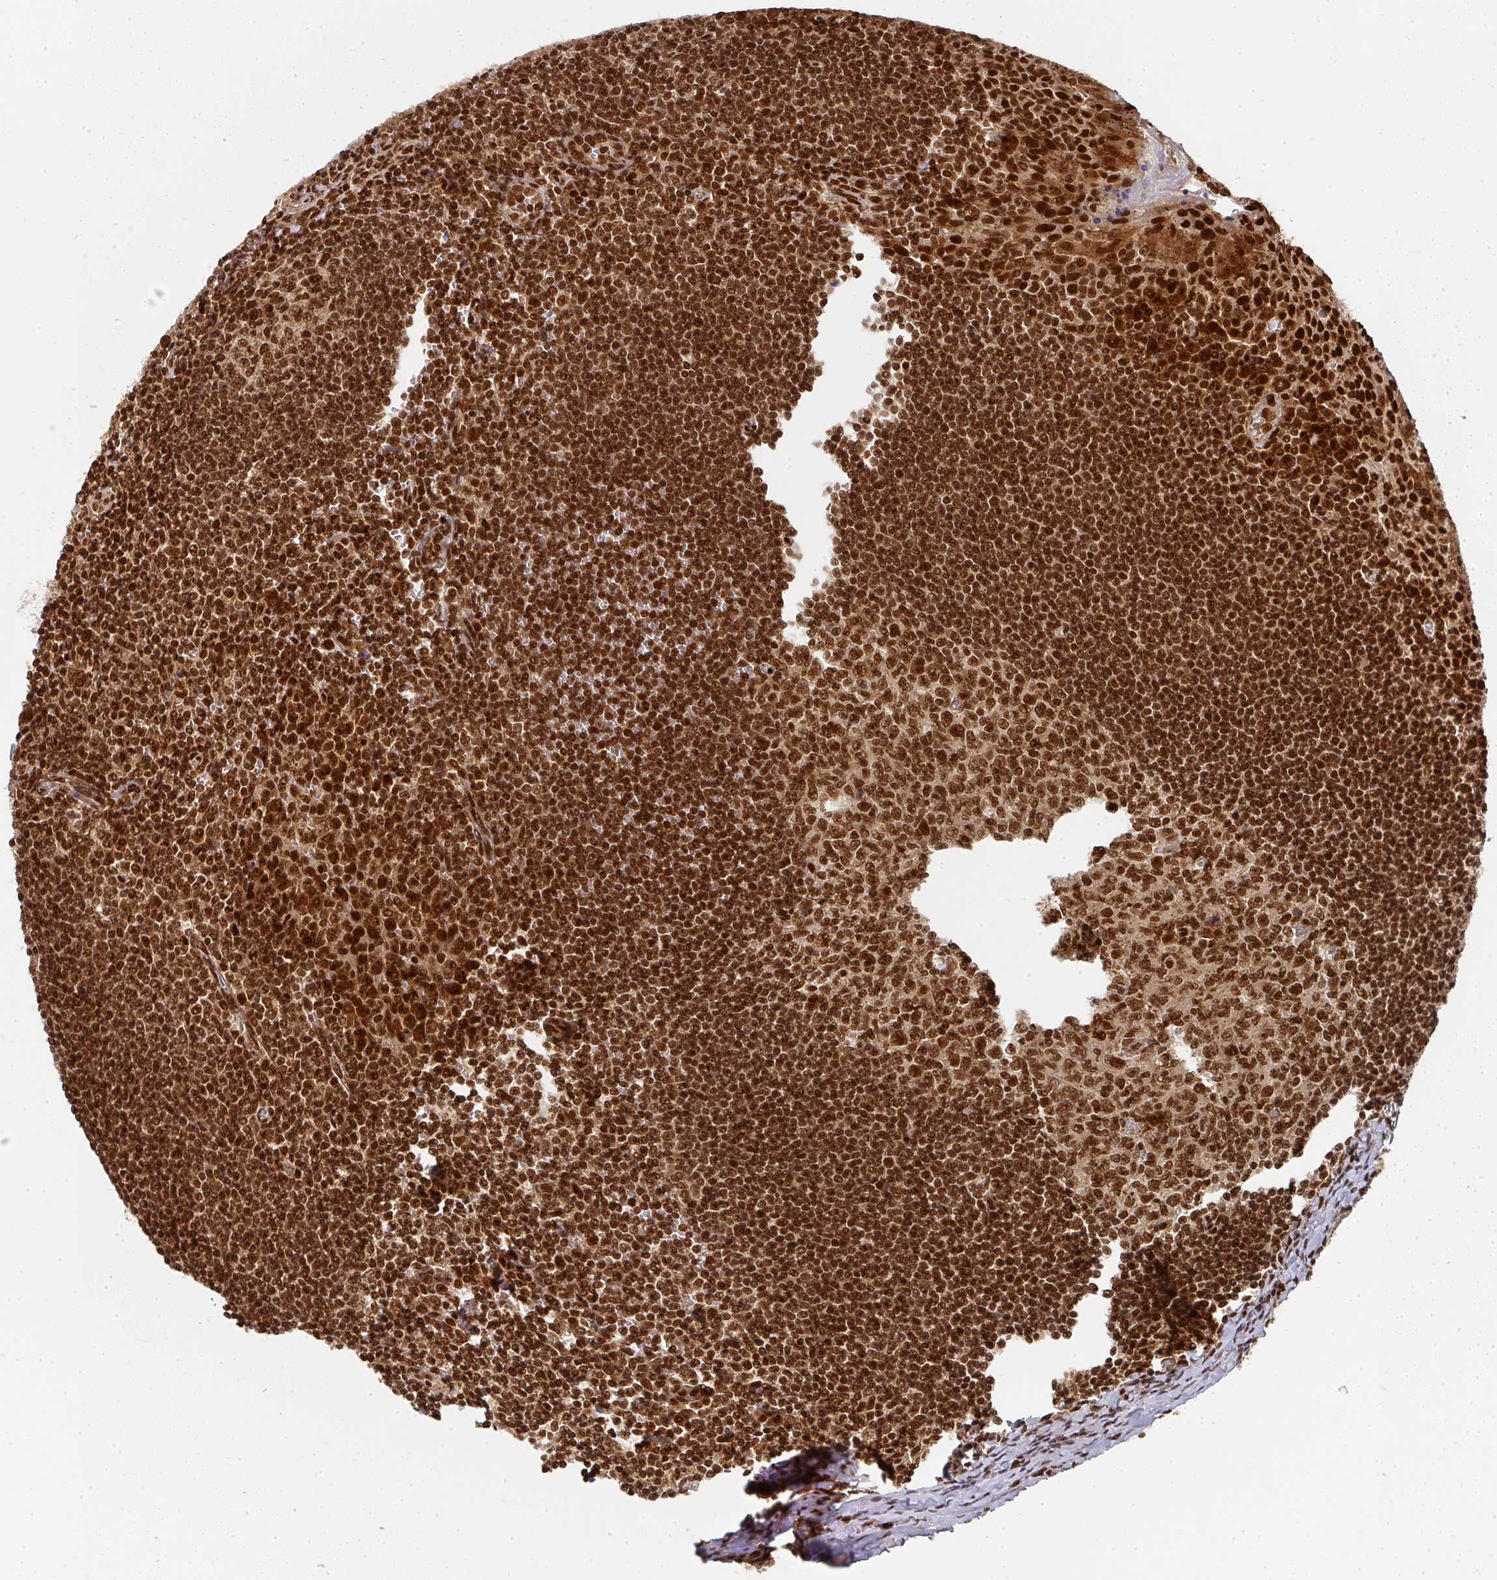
{"staining": {"intensity": "strong", "quantity": ">75%", "location": "nuclear"}, "tissue": "tonsil", "cell_type": "Germinal center cells", "image_type": "normal", "snomed": [{"axis": "morphology", "description": "Normal tissue, NOS"}, {"axis": "topography", "description": "Tonsil"}], "caption": "Tonsil was stained to show a protein in brown. There is high levels of strong nuclear staining in about >75% of germinal center cells. (Stains: DAB (3,3'-diaminobenzidine) in brown, nuclei in blue, Microscopy: brightfield microscopy at high magnification).", "gene": "DIDO1", "patient": {"sex": "male", "age": 27}}